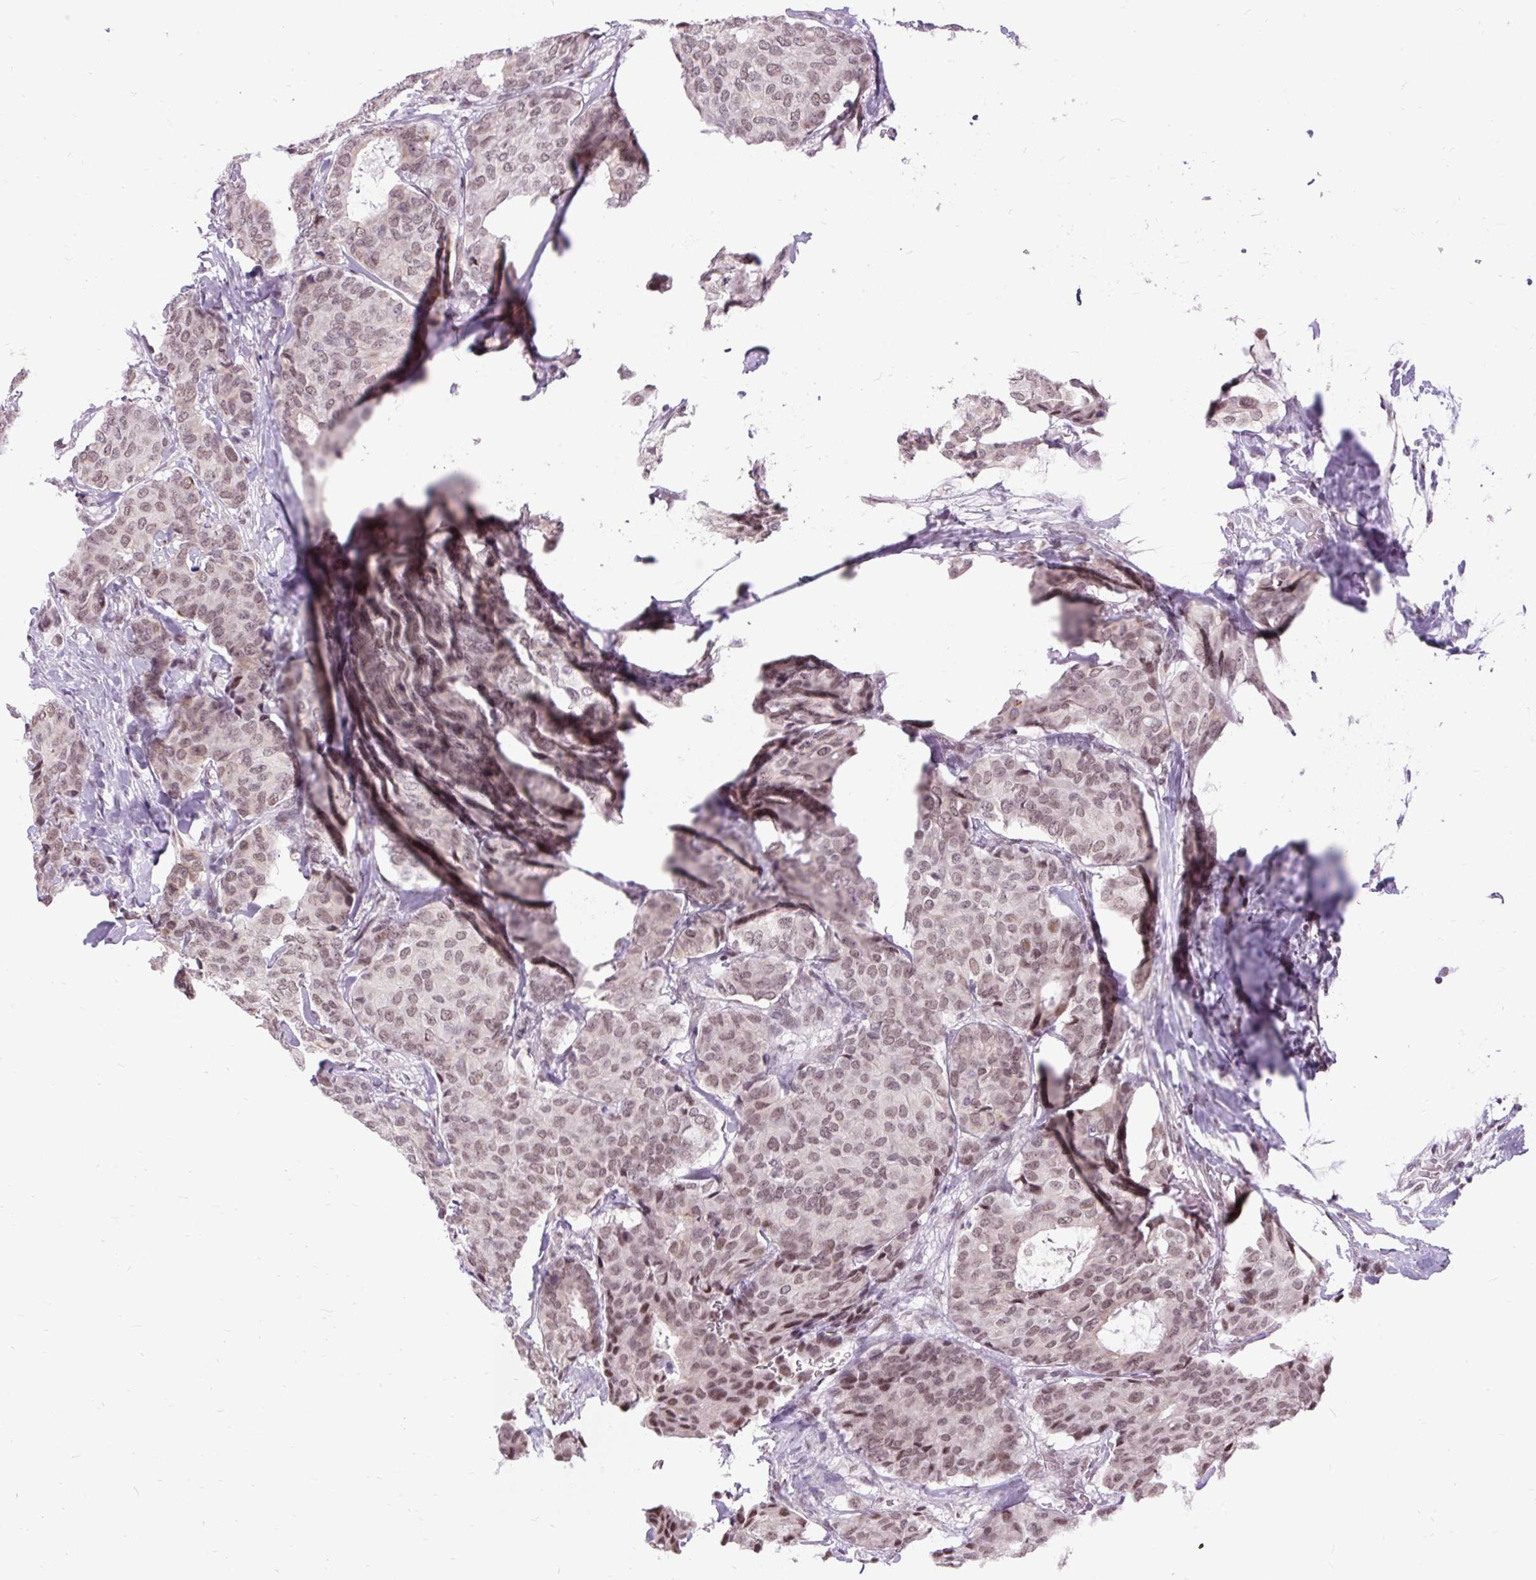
{"staining": {"intensity": "moderate", "quantity": ">75%", "location": "nuclear"}, "tissue": "breast cancer", "cell_type": "Tumor cells", "image_type": "cancer", "snomed": [{"axis": "morphology", "description": "Duct carcinoma"}, {"axis": "topography", "description": "Breast"}], "caption": "A high-resolution photomicrograph shows immunohistochemistry (IHC) staining of breast cancer, which demonstrates moderate nuclear positivity in about >75% of tumor cells.", "gene": "ZNF672", "patient": {"sex": "female", "age": 75}}